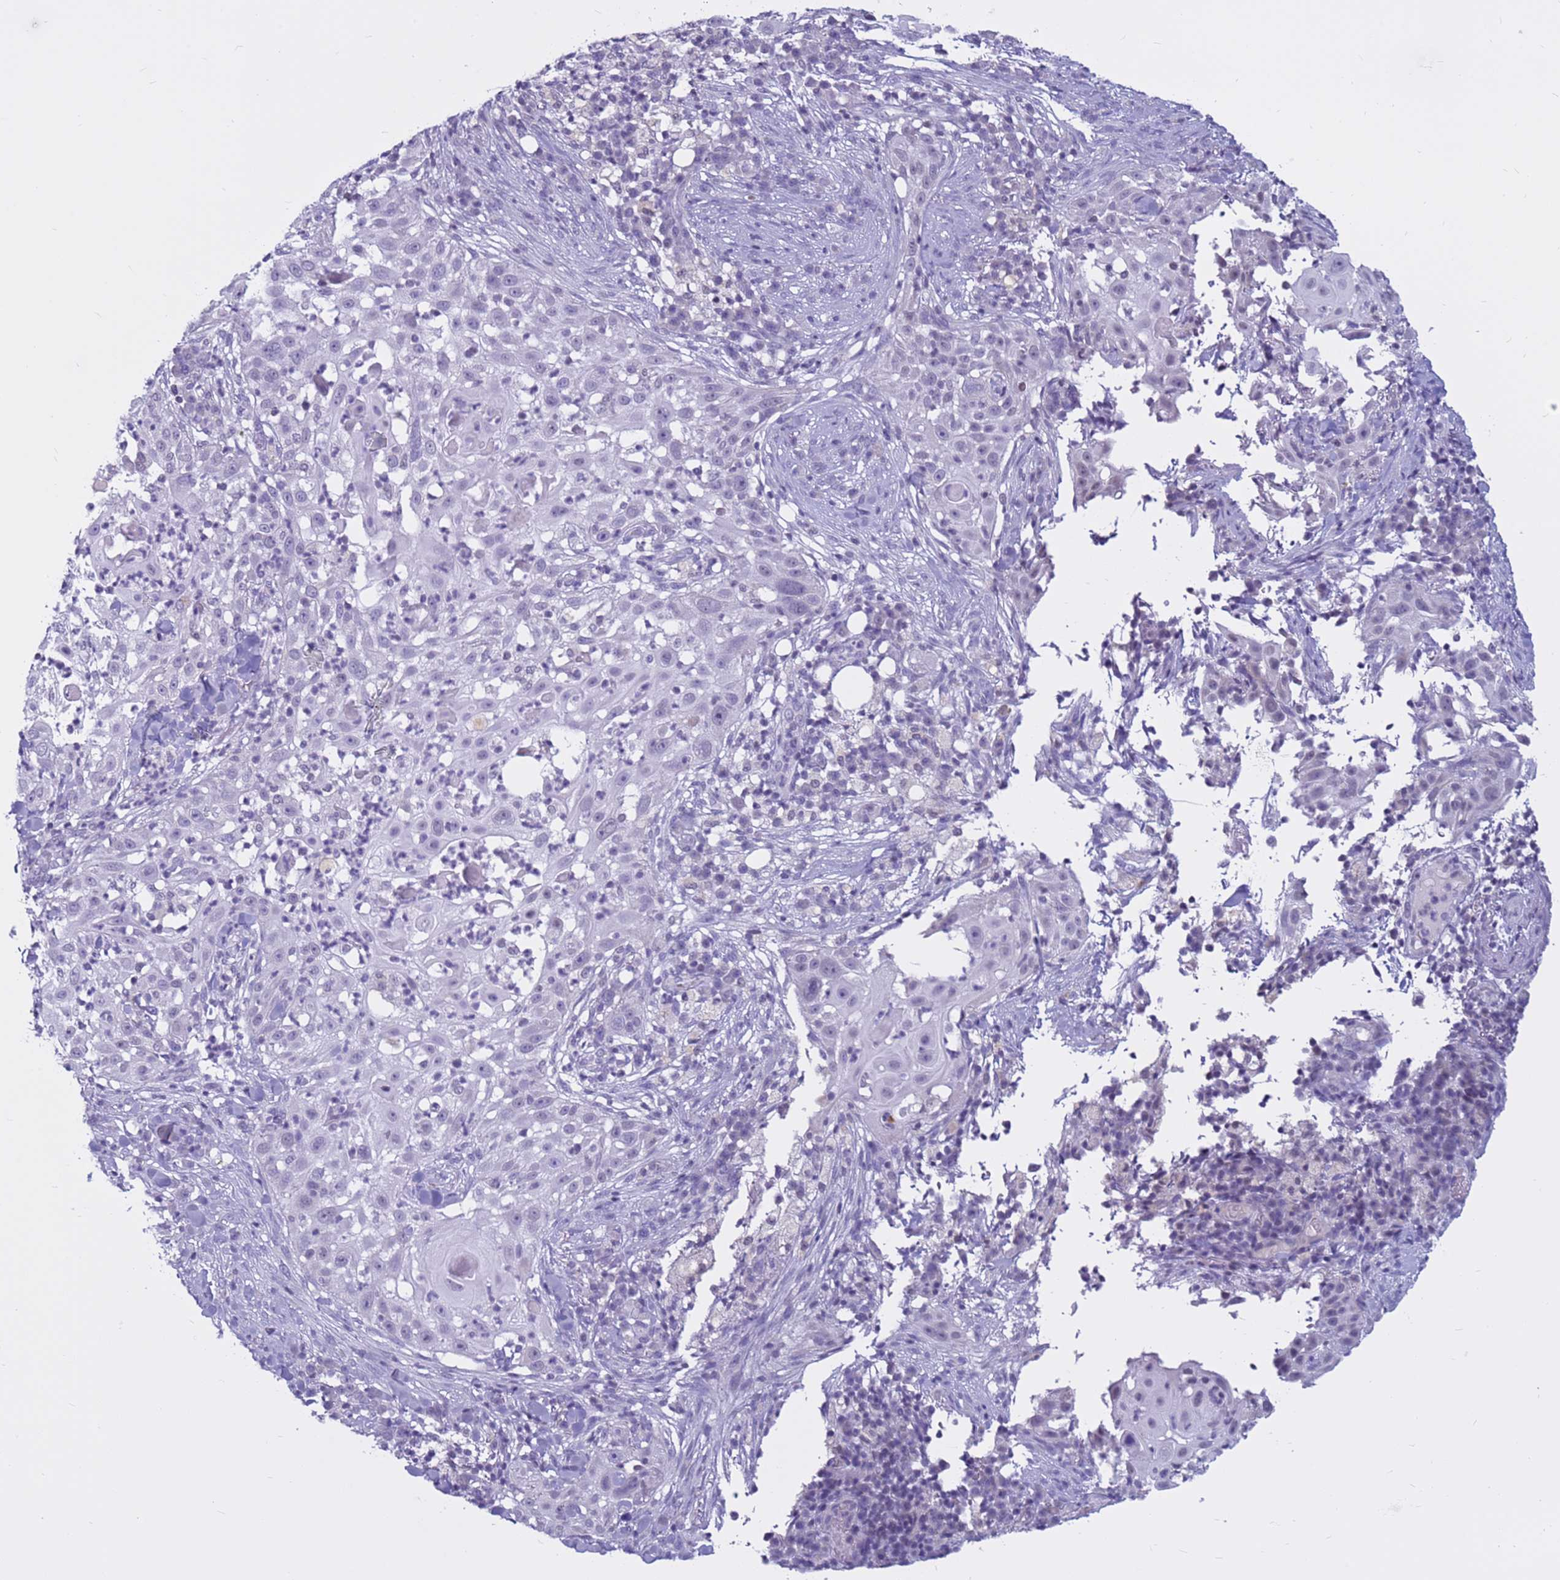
{"staining": {"intensity": "negative", "quantity": "none", "location": "none"}, "tissue": "skin cancer", "cell_type": "Tumor cells", "image_type": "cancer", "snomed": [{"axis": "morphology", "description": "Squamous cell carcinoma, NOS"}, {"axis": "topography", "description": "Skin"}], "caption": "Micrograph shows no significant protein positivity in tumor cells of skin squamous cell carcinoma.", "gene": "CDK2AP2", "patient": {"sex": "female", "age": 44}}